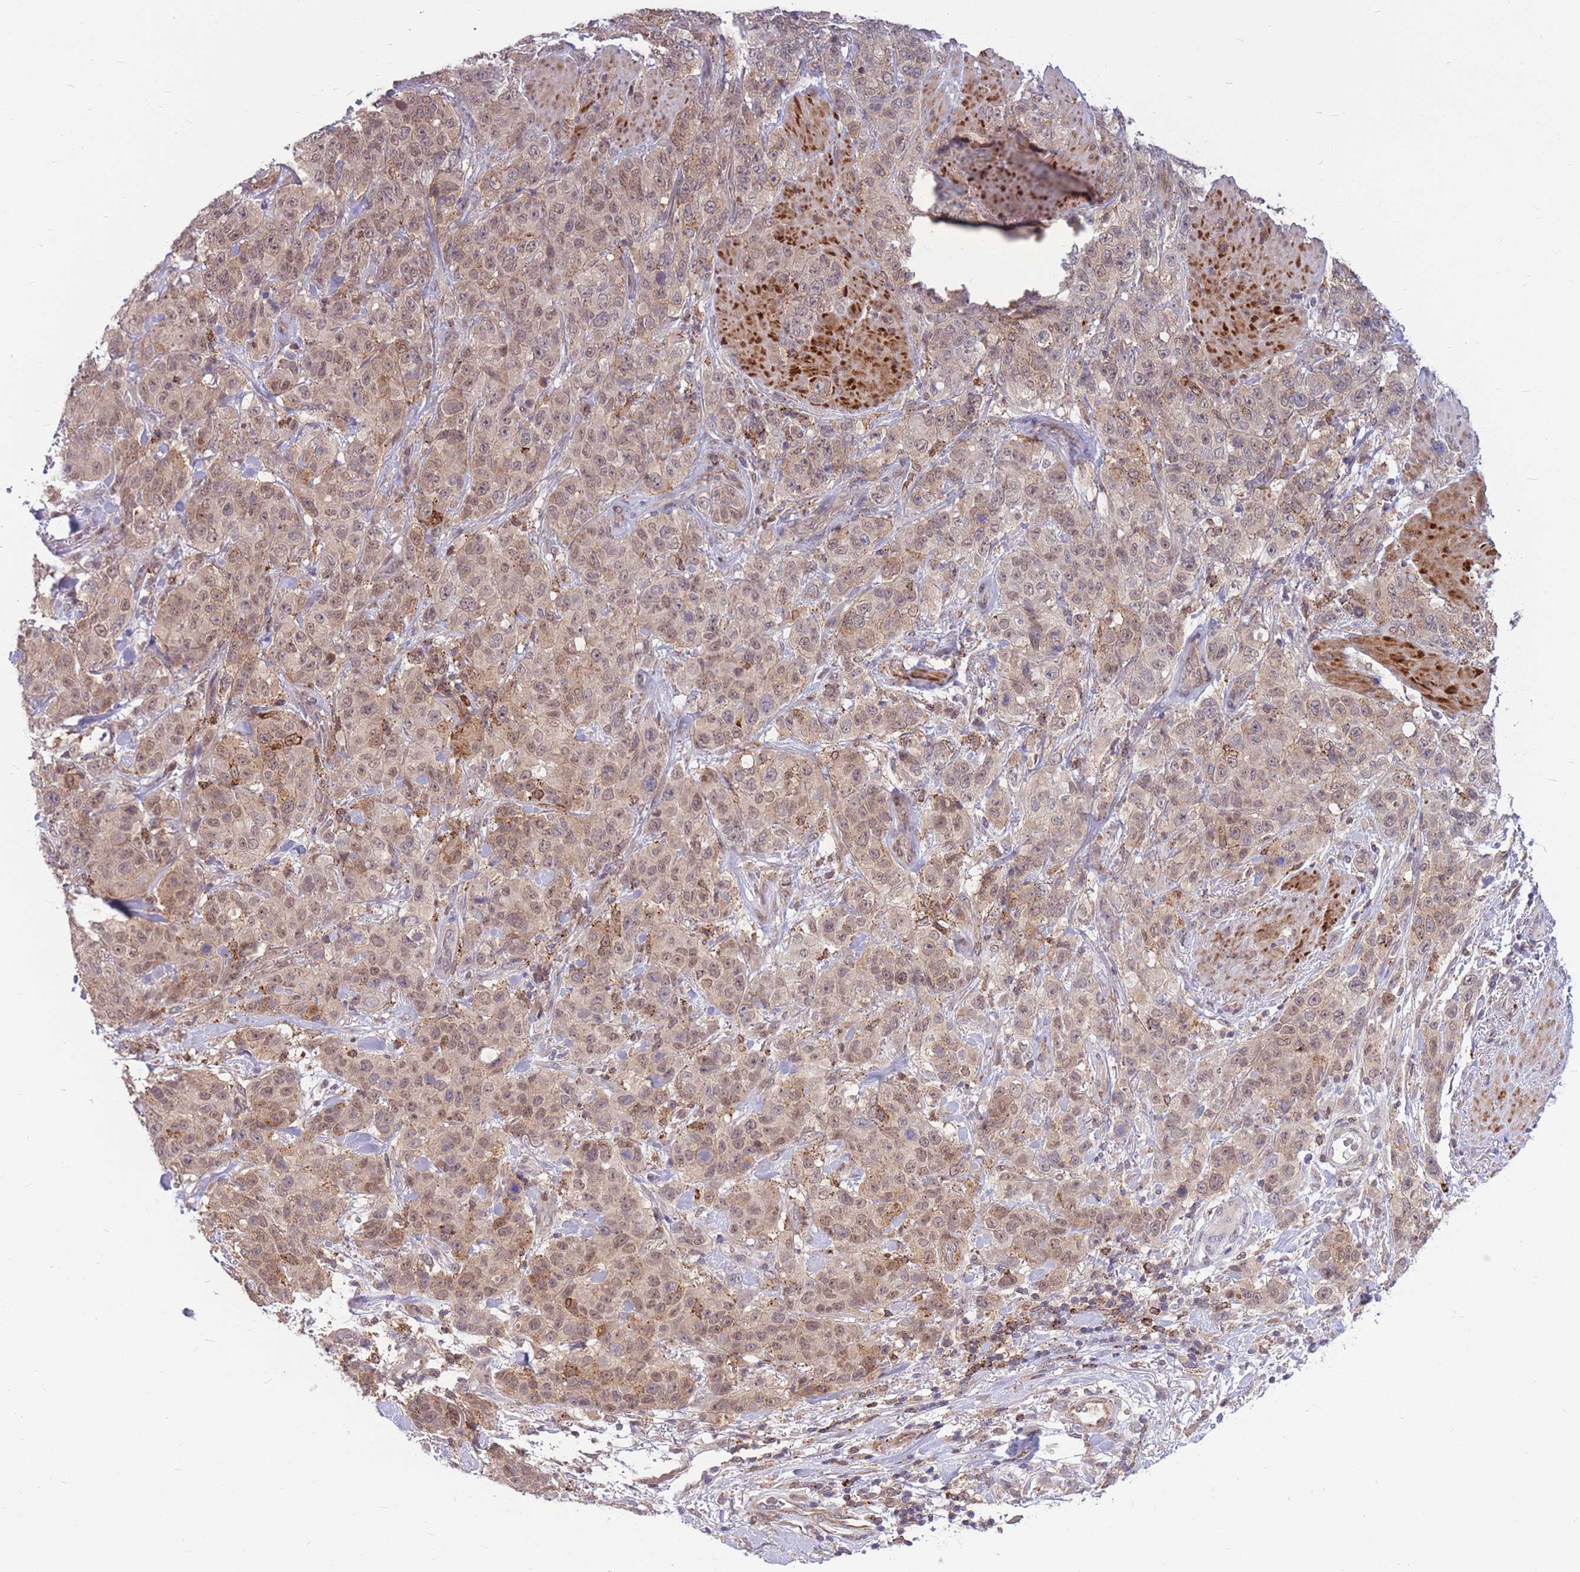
{"staining": {"intensity": "weak", "quantity": ">75%", "location": "cytoplasmic/membranous,nuclear"}, "tissue": "stomach cancer", "cell_type": "Tumor cells", "image_type": "cancer", "snomed": [{"axis": "morphology", "description": "Adenocarcinoma, NOS"}, {"axis": "topography", "description": "Stomach"}], "caption": "A photomicrograph of human stomach cancer (adenocarcinoma) stained for a protein displays weak cytoplasmic/membranous and nuclear brown staining in tumor cells.", "gene": "TCF20", "patient": {"sex": "male", "age": 48}}